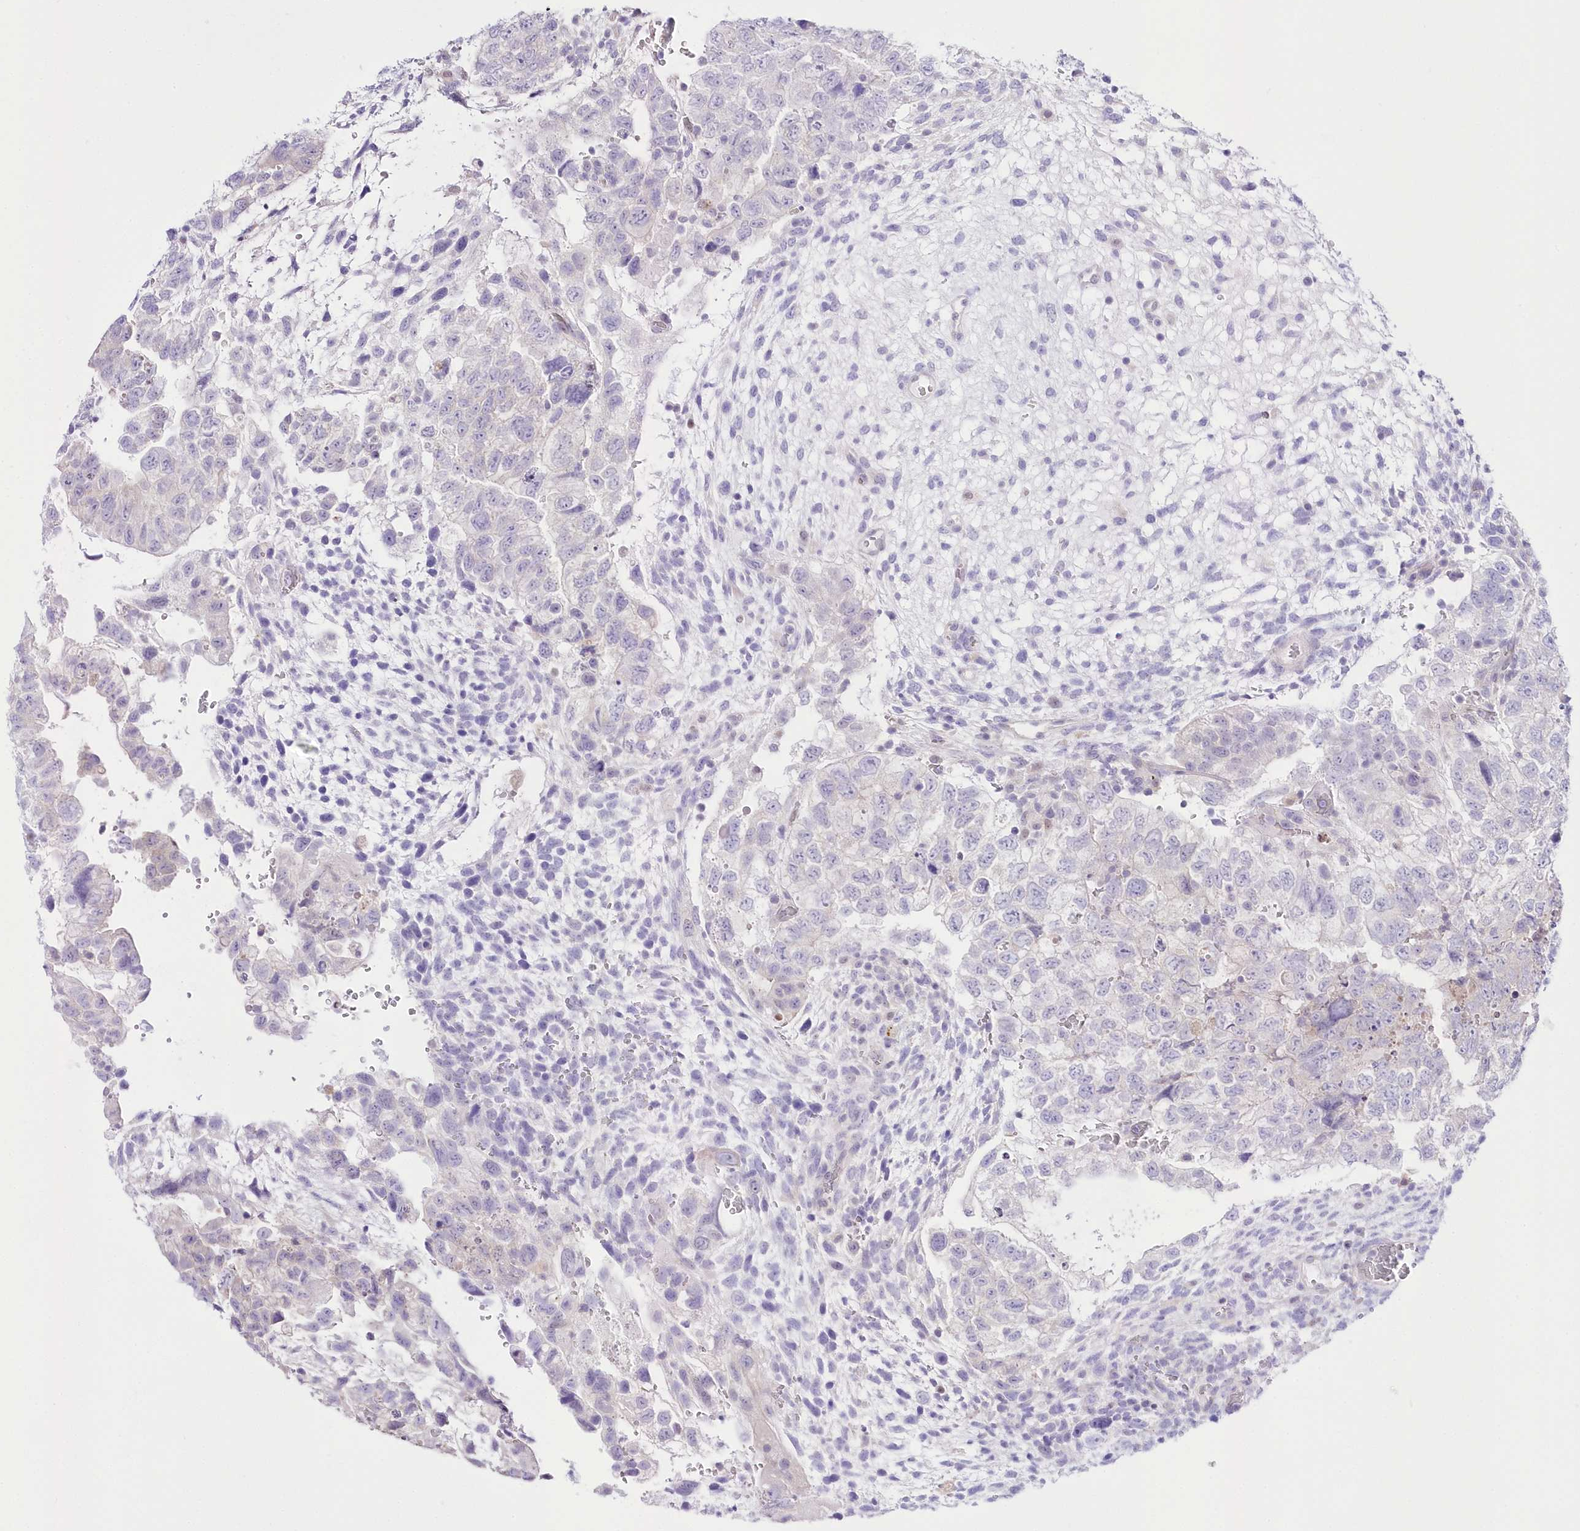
{"staining": {"intensity": "negative", "quantity": "none", "location": "none"}, "tissue": "testis cancer", "cell_type": "Tumor cells", "image_type": "cancer", "snomed": [{"axis": "morphology", "description": "Carcinoma, Embryonal, NOS"}, {"axis": "topography", "description": "Testis"}], "caption": "IHC of human testis cancer (embryonal carcinoma) shows no positivity in tumor cells. (Stains: DAB IHC with hematoxylin counter stain, Microscopy: brightfield microscopy at high magnification).", "gene": "UBA6", "patient": {"sex": "male", "age": 37}}